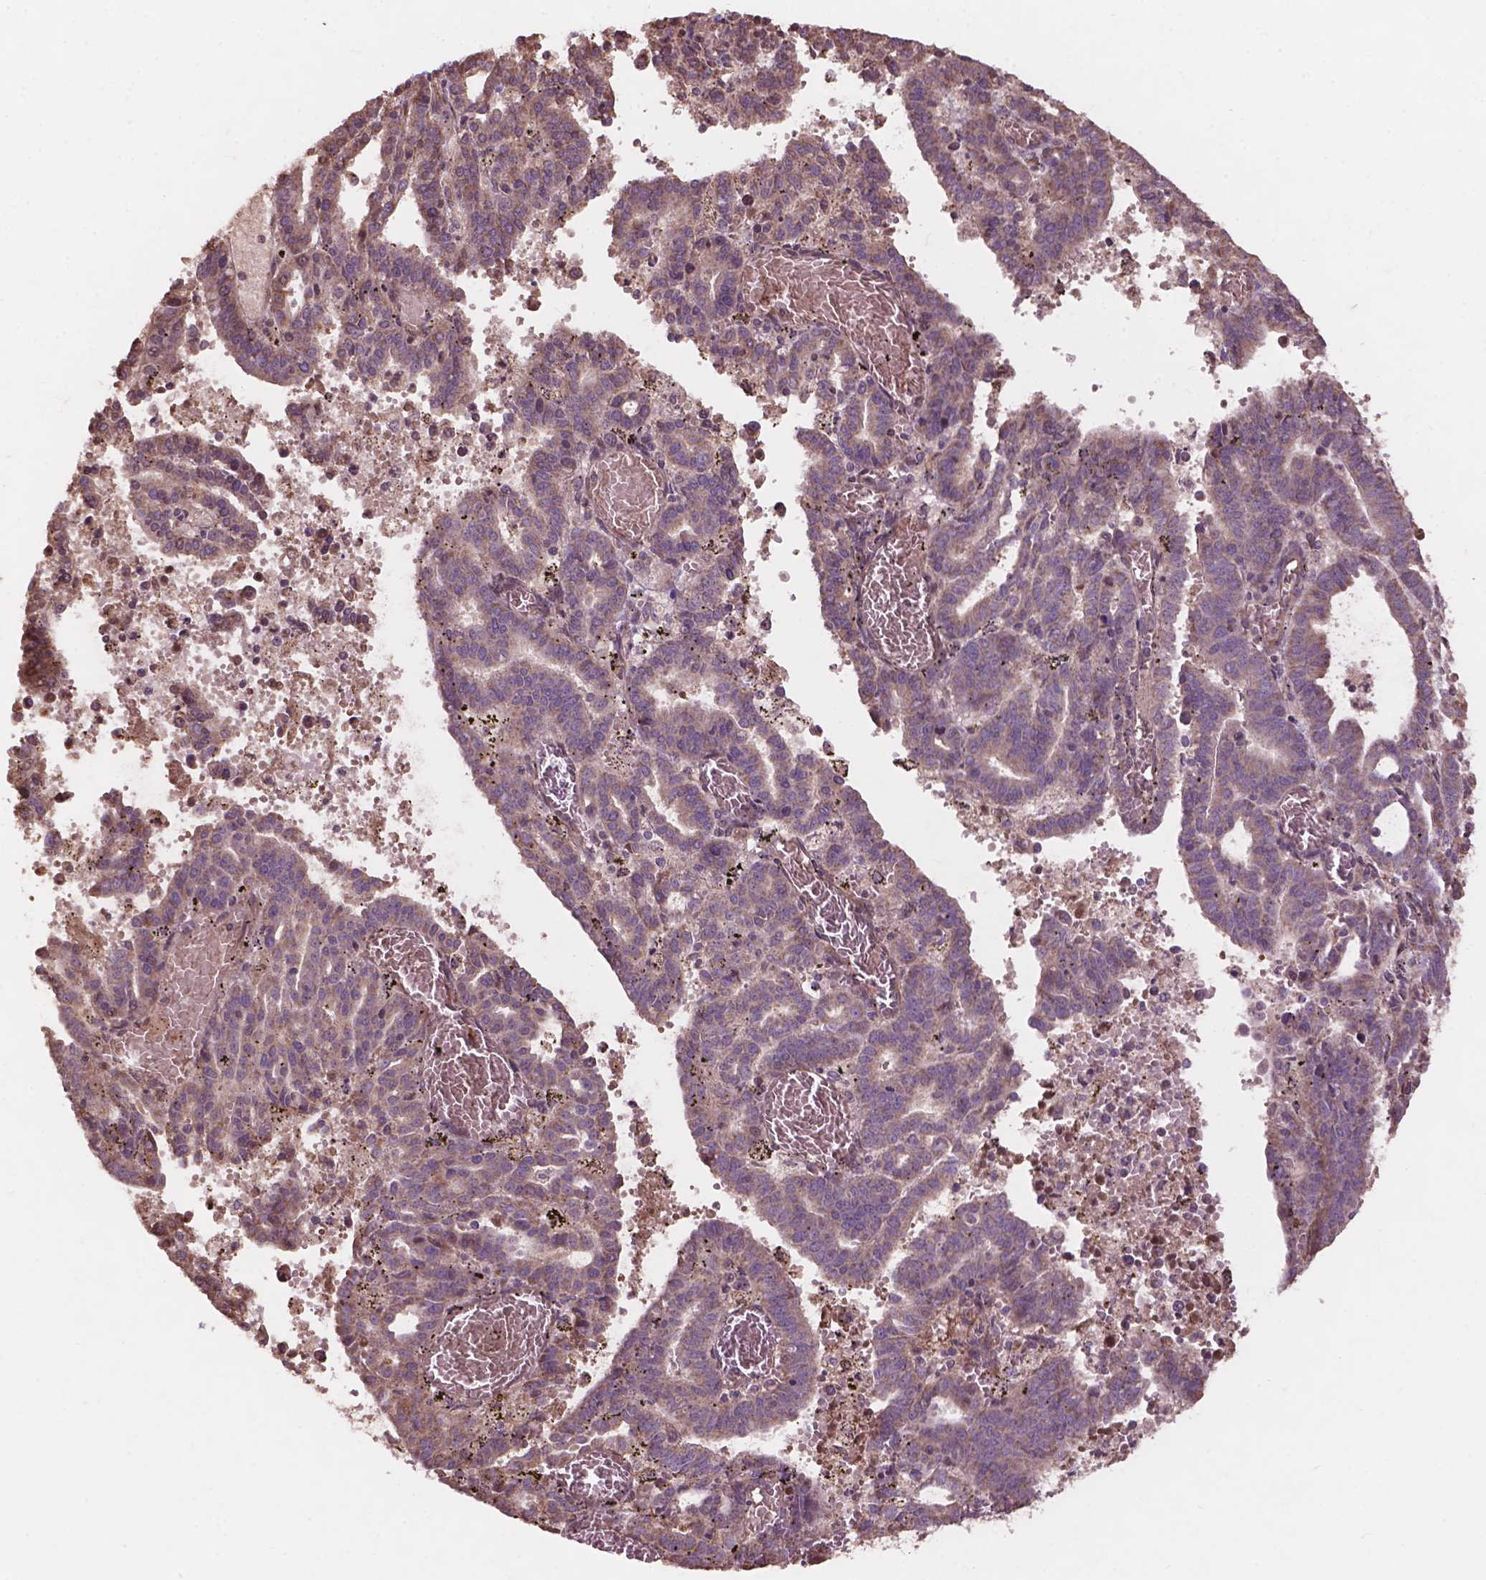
{"staining": {"intensity": "moderate", "quantity": "25%-75%", "location": "cytoplasmic/membranous"}, "tissue": "endometrial cancer", "cell_type": "Tumor cells", "image_type": "cancer", "snomed": [{"axis": "morphology", "description": "Adenocarcinoma, NOS"}, {"axis": "topography", "description": "Uterus"}], "caption": "This histopathology image shows immunohistochemistry (IHC) staining of human endometrial adenocarcinoma, with medium moderate cytoplasmic/membranous expression in approximately 25%-75% of tumor cells.", "gene": "CDC42BPA", "patient": {"sex": "female", "age": 83}}